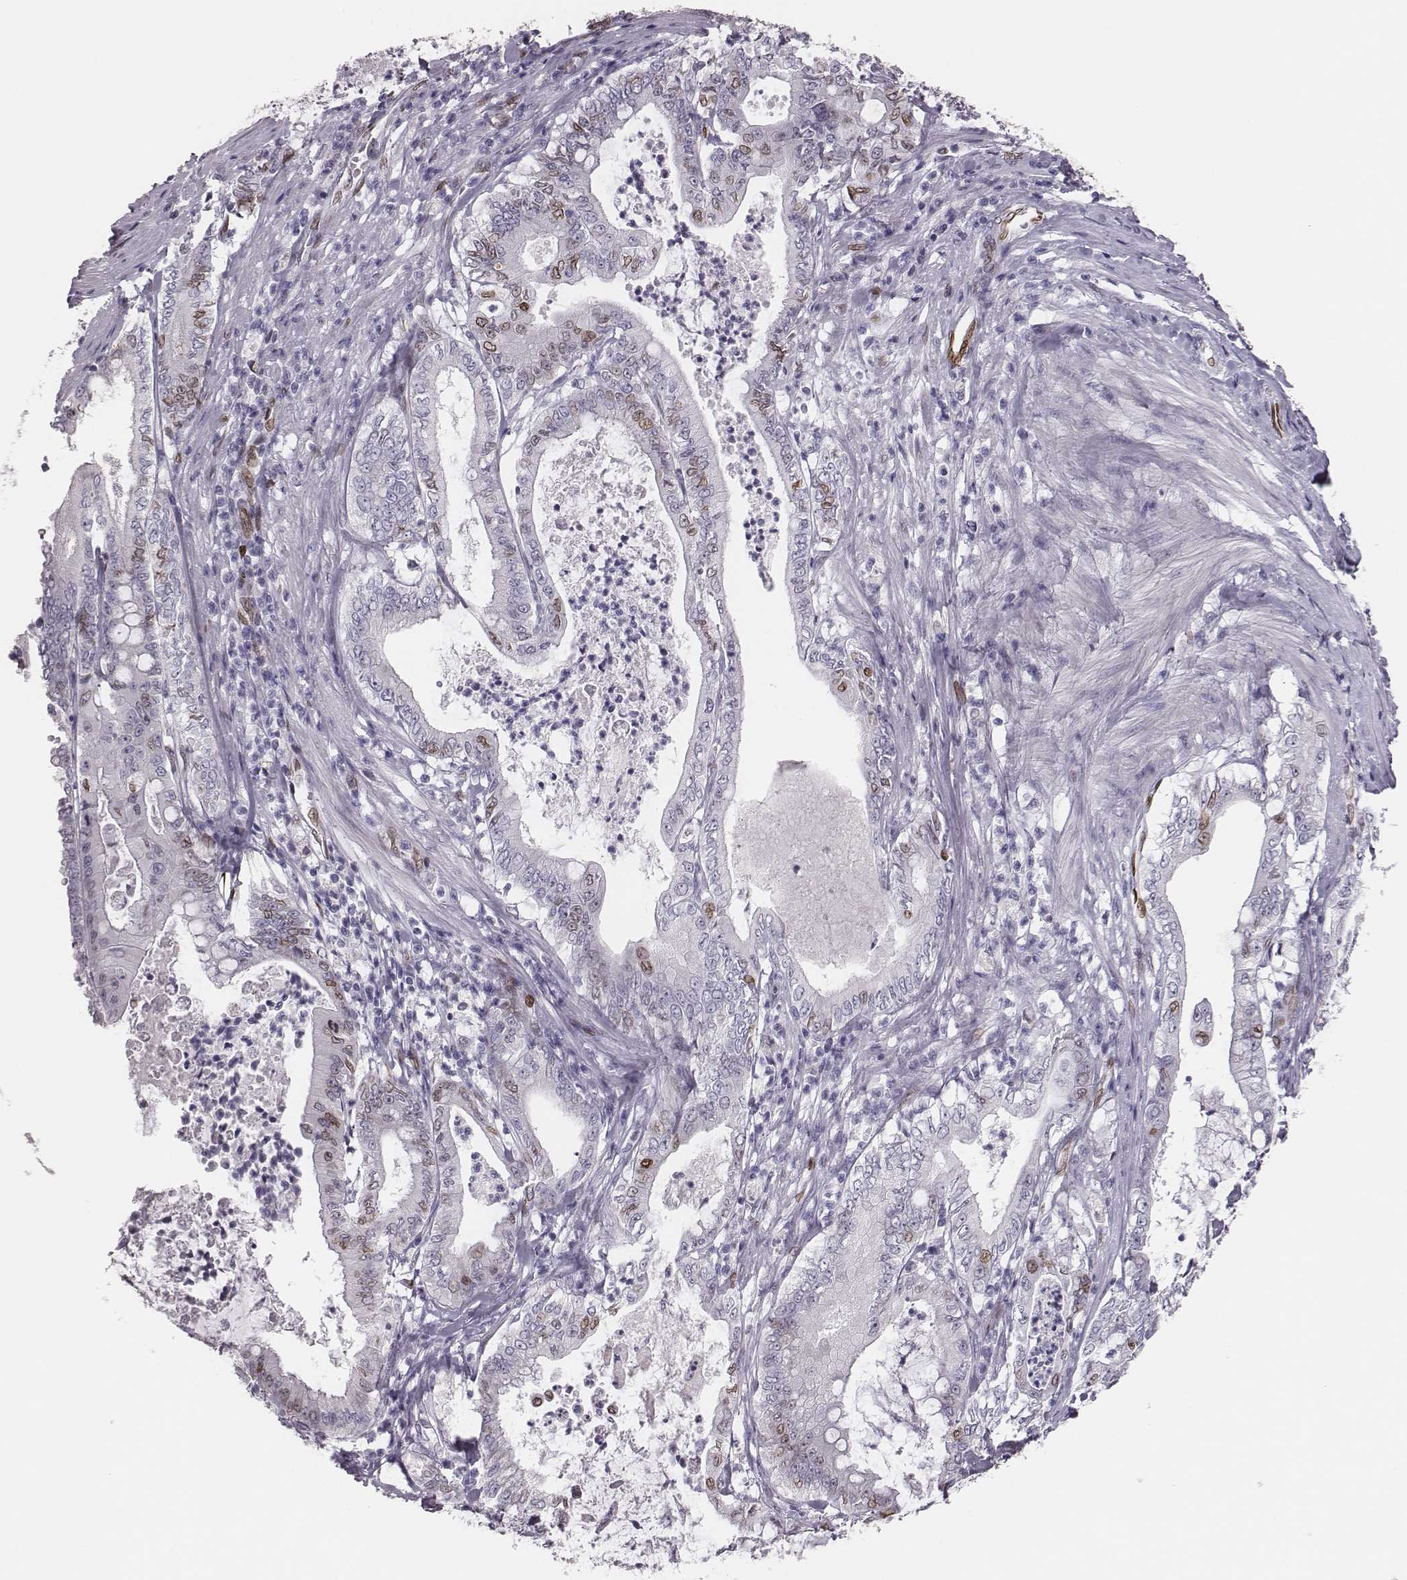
{"staining": {"intensity": "negative", "quantity": "none", "location": "none"}, "tissue": "pancreatic cancer", "cell_type": "Tumor cells", "image_type": "cancer", "snomed": [{"axis": "morphology", "description": "Adenocarcinoma, NOS"}, {"axis": "topography", "description": "Pancreas"}], "caption": "This is an immunohistochemistry photomicrograph of pancreatic adenocarcinoma. There is no positivity in tumor cells.", "gene": "ADGRF4", "patient": {"sex": "male", "age": 71}}